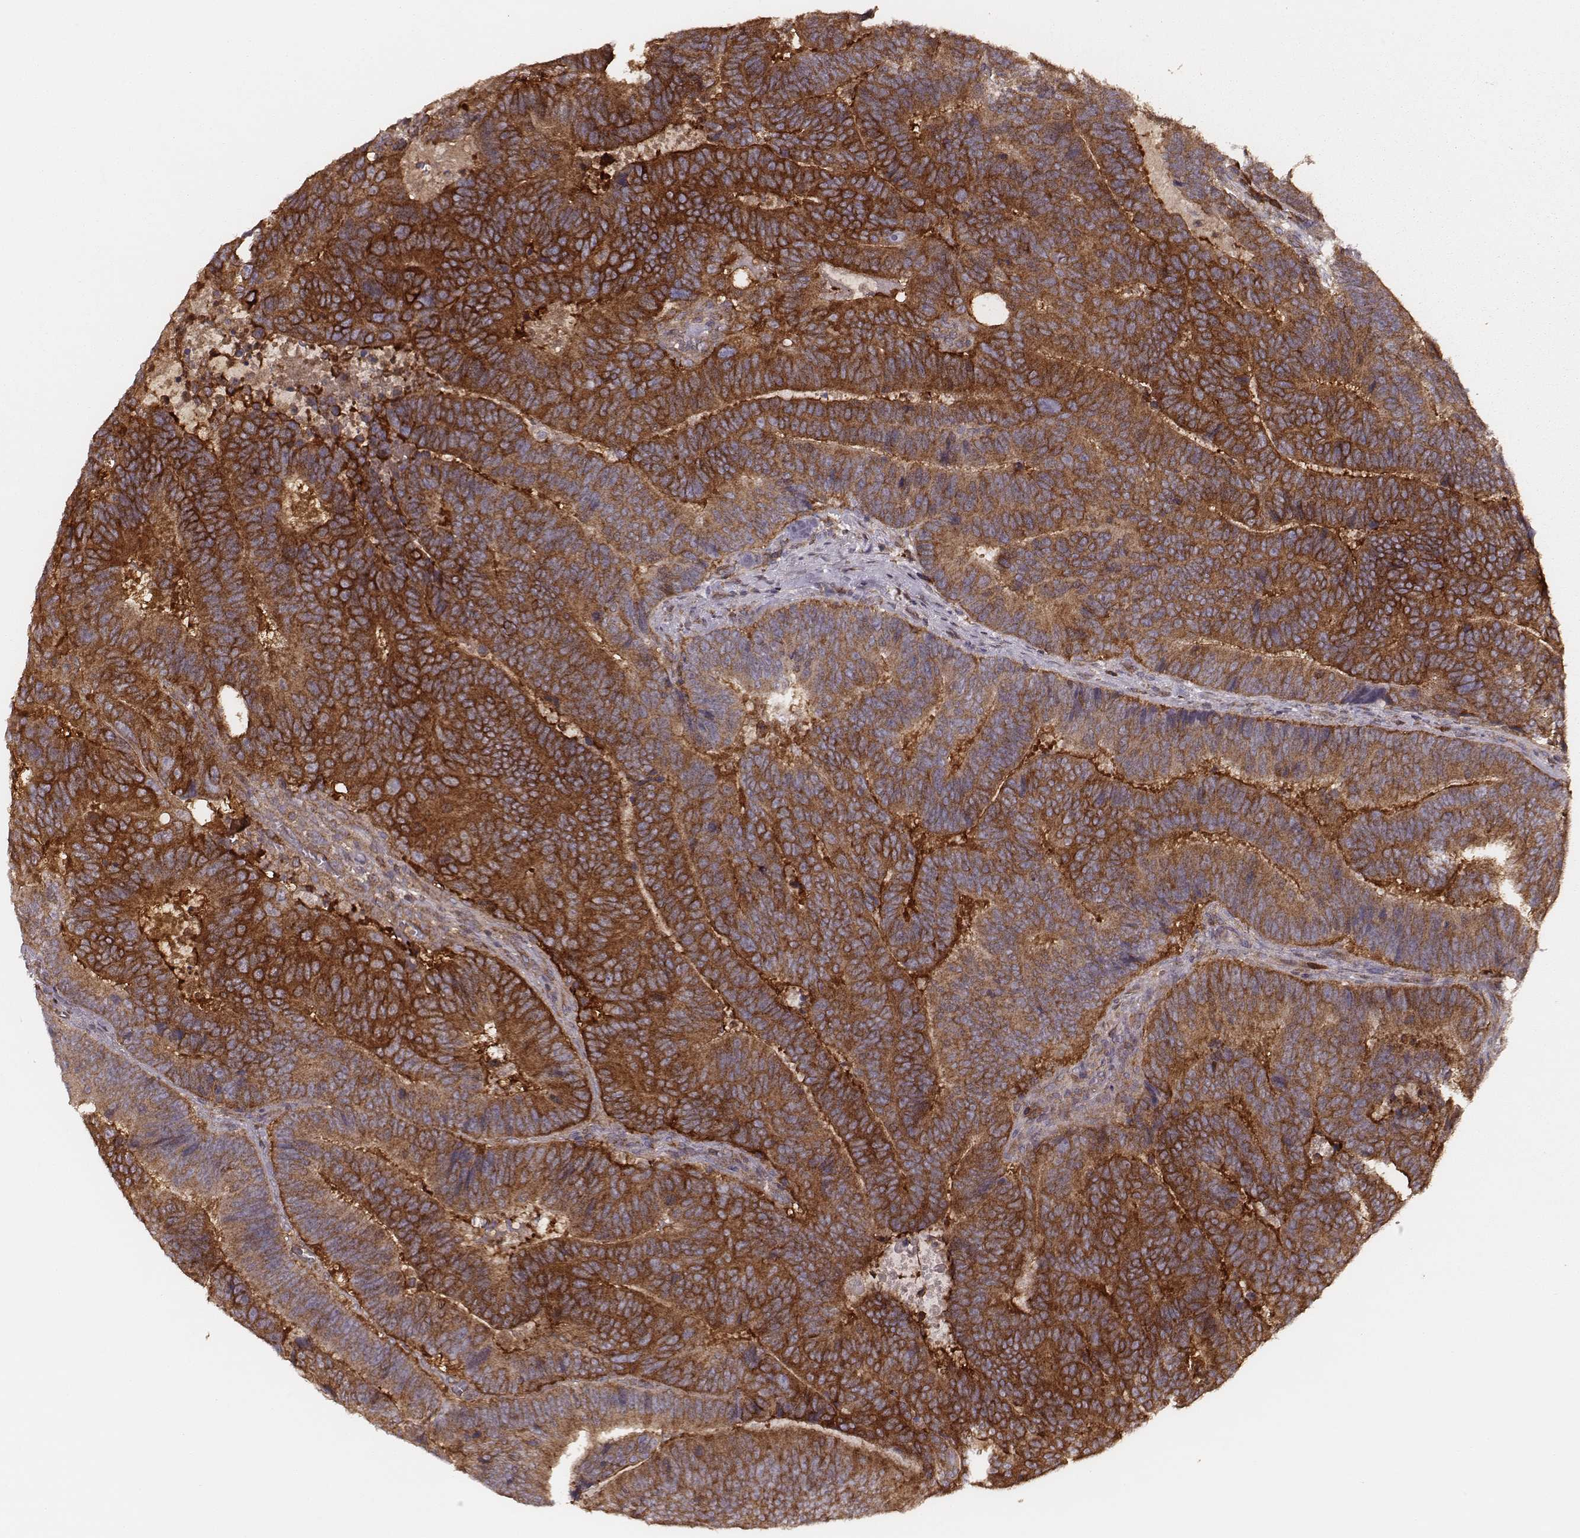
{"staining": {"intensity": "strong", "quantity": ">75%", "location": "cytoplasmic/membranous"}, "tissue": "colorectal cancer", "cell_type": "Tumor cells", "image_type": "cancer", "snomed": [{"axis": "morphology", "description": "Adenocarcinoma, NOS"}, {"axis": "topography", "description": "Colon"}], "caption": "A high-resolution histopathology image shows immunohistochemistry staining of colorectal cancer, which reveals strong cytoplasmic/membranous expression in about >75% of tumor cells.", "gene": "CARS1", "patient": {"sex": "female", "age": 82}}